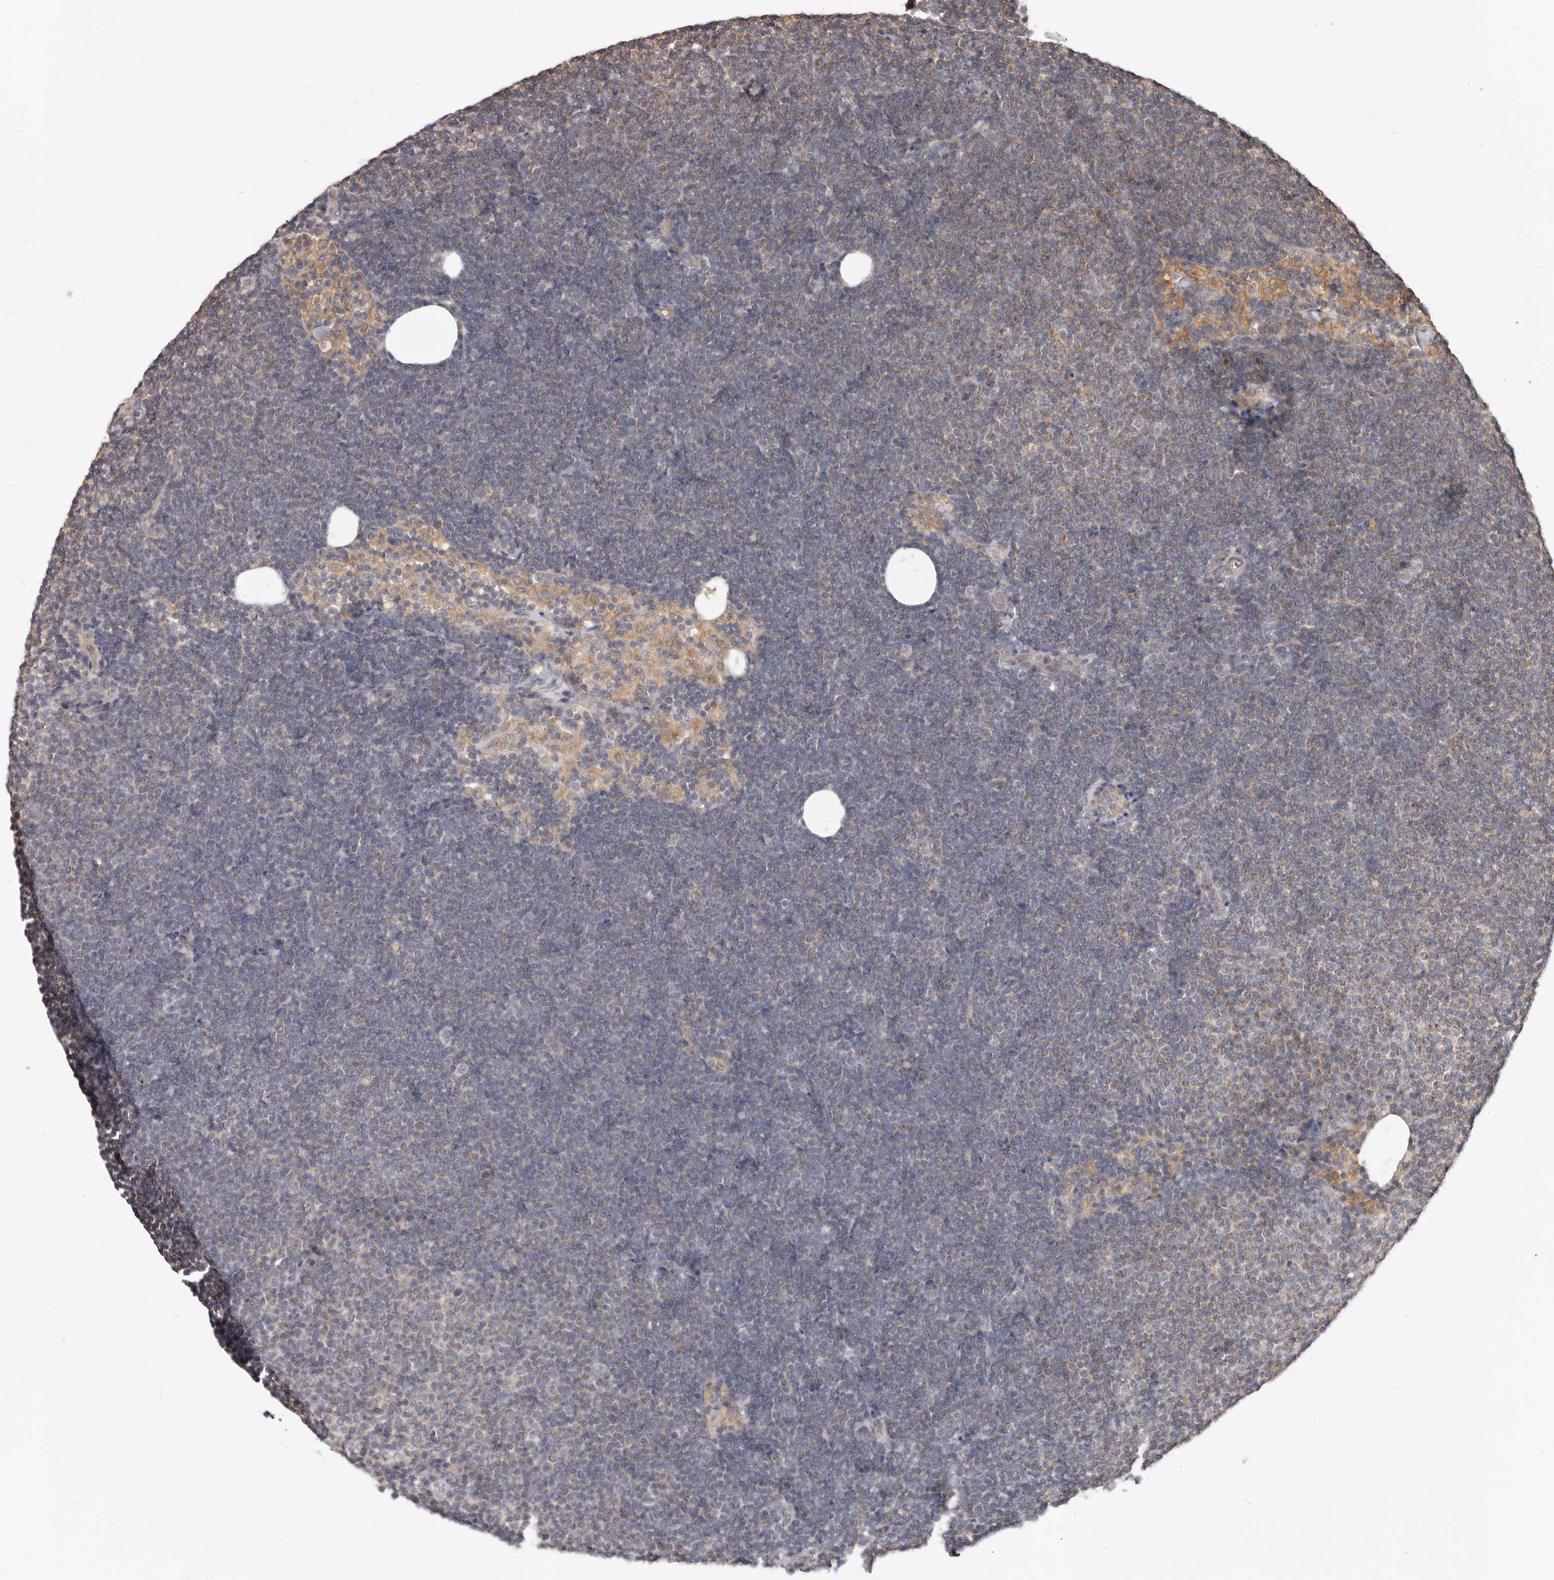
{"staining": {"intensity": "weak", "quantity": "<25%", "location": "cytoplasmic/membranous"}, "tissue": "lymphoma", "cell_type": "Tumor cells", "image_type": "cancer", "snomed": [{"axis": "morphology", "description": "Malignant lymphoma, non-Hodgkin's type, Low grade"}, {"axis": "topography", "description": "Lymph node"}], "caption": "Tumor cells are negative for protein expression in human low-grade malignant lymphoma, non-Hodgkin's type.", "gene": "LRP6", "patient": {"sex": "female", "age": 53}}